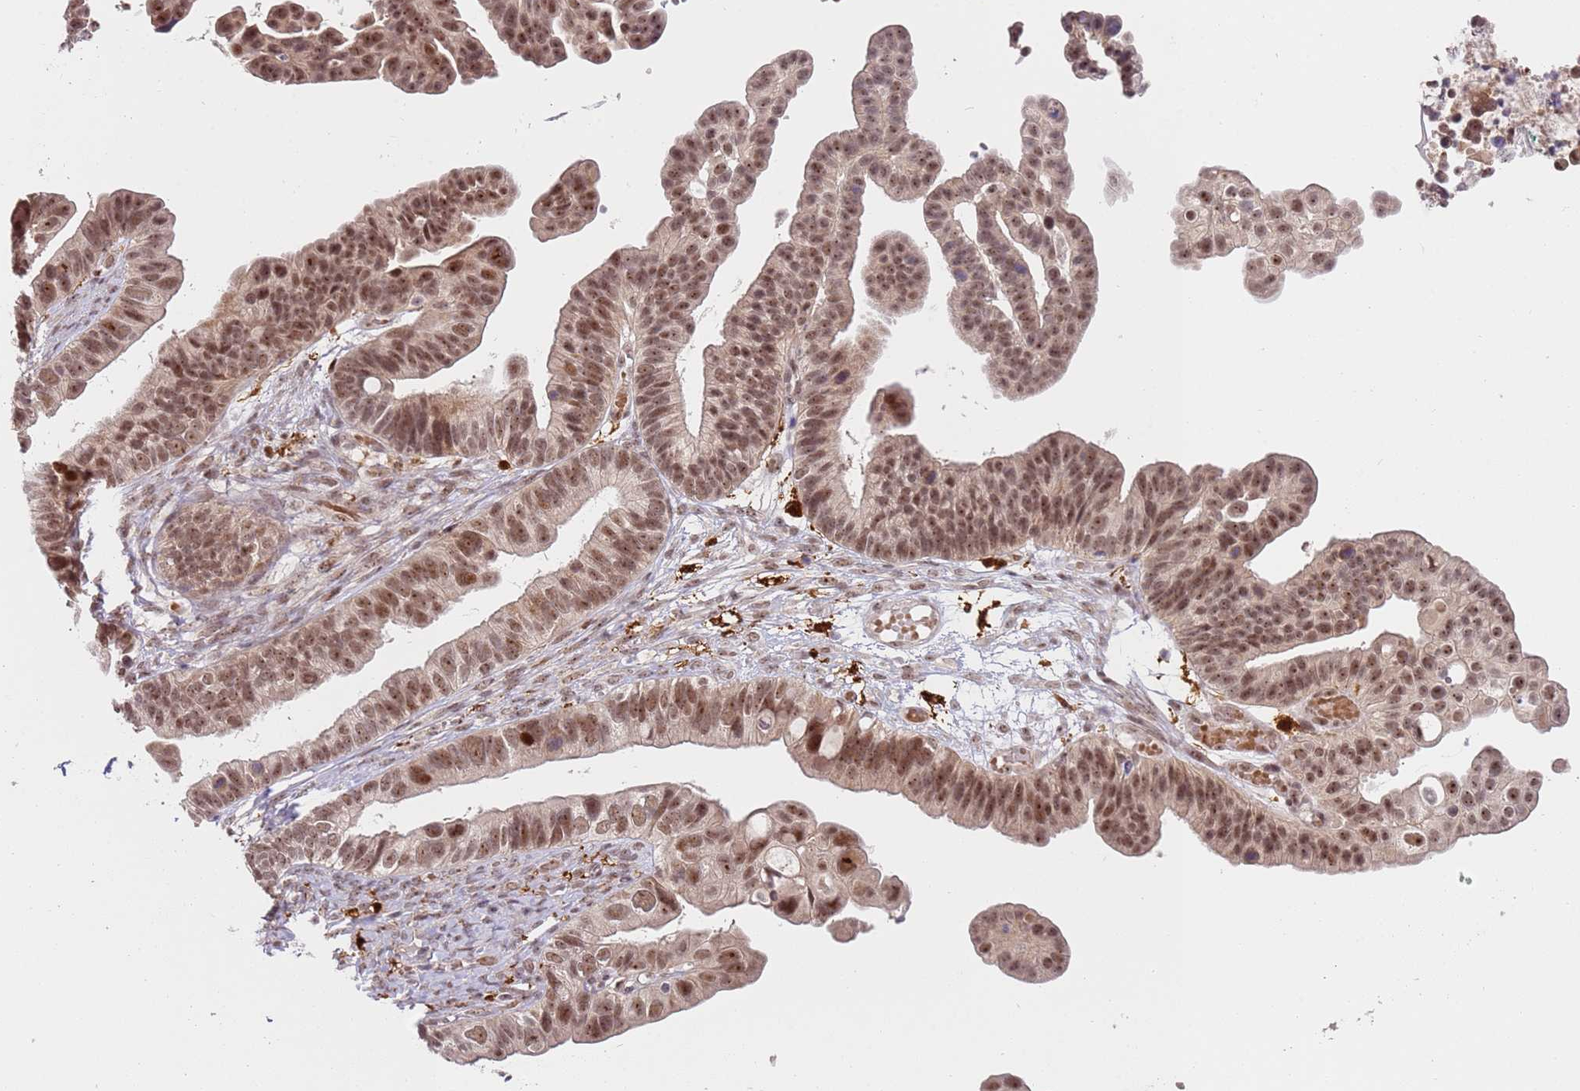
{"staining": {"intensity": "moderate", "quantity": ">75%", "location": "nuclear"}, "tissue": "ovarian cancer", "cell_type": "Tumor cells", "image_type": "cancer", "snomed": [{"axis": "morphology", "description": "Cystadenocarcinoma, serous, NOS"}, {"axis": "topography", "description": "Ovary"}], "caption": "Immunohistochemistry photomicrograph of human ovarian cancer (serous cystadenocarcinoma) stained for a protein (brown), which exhibits medium levels of moderate nuclear positivity in approximately >75% of tumor cells.", "gene": "LGALSL", "patient": {"sex": "female", "age": 56}}